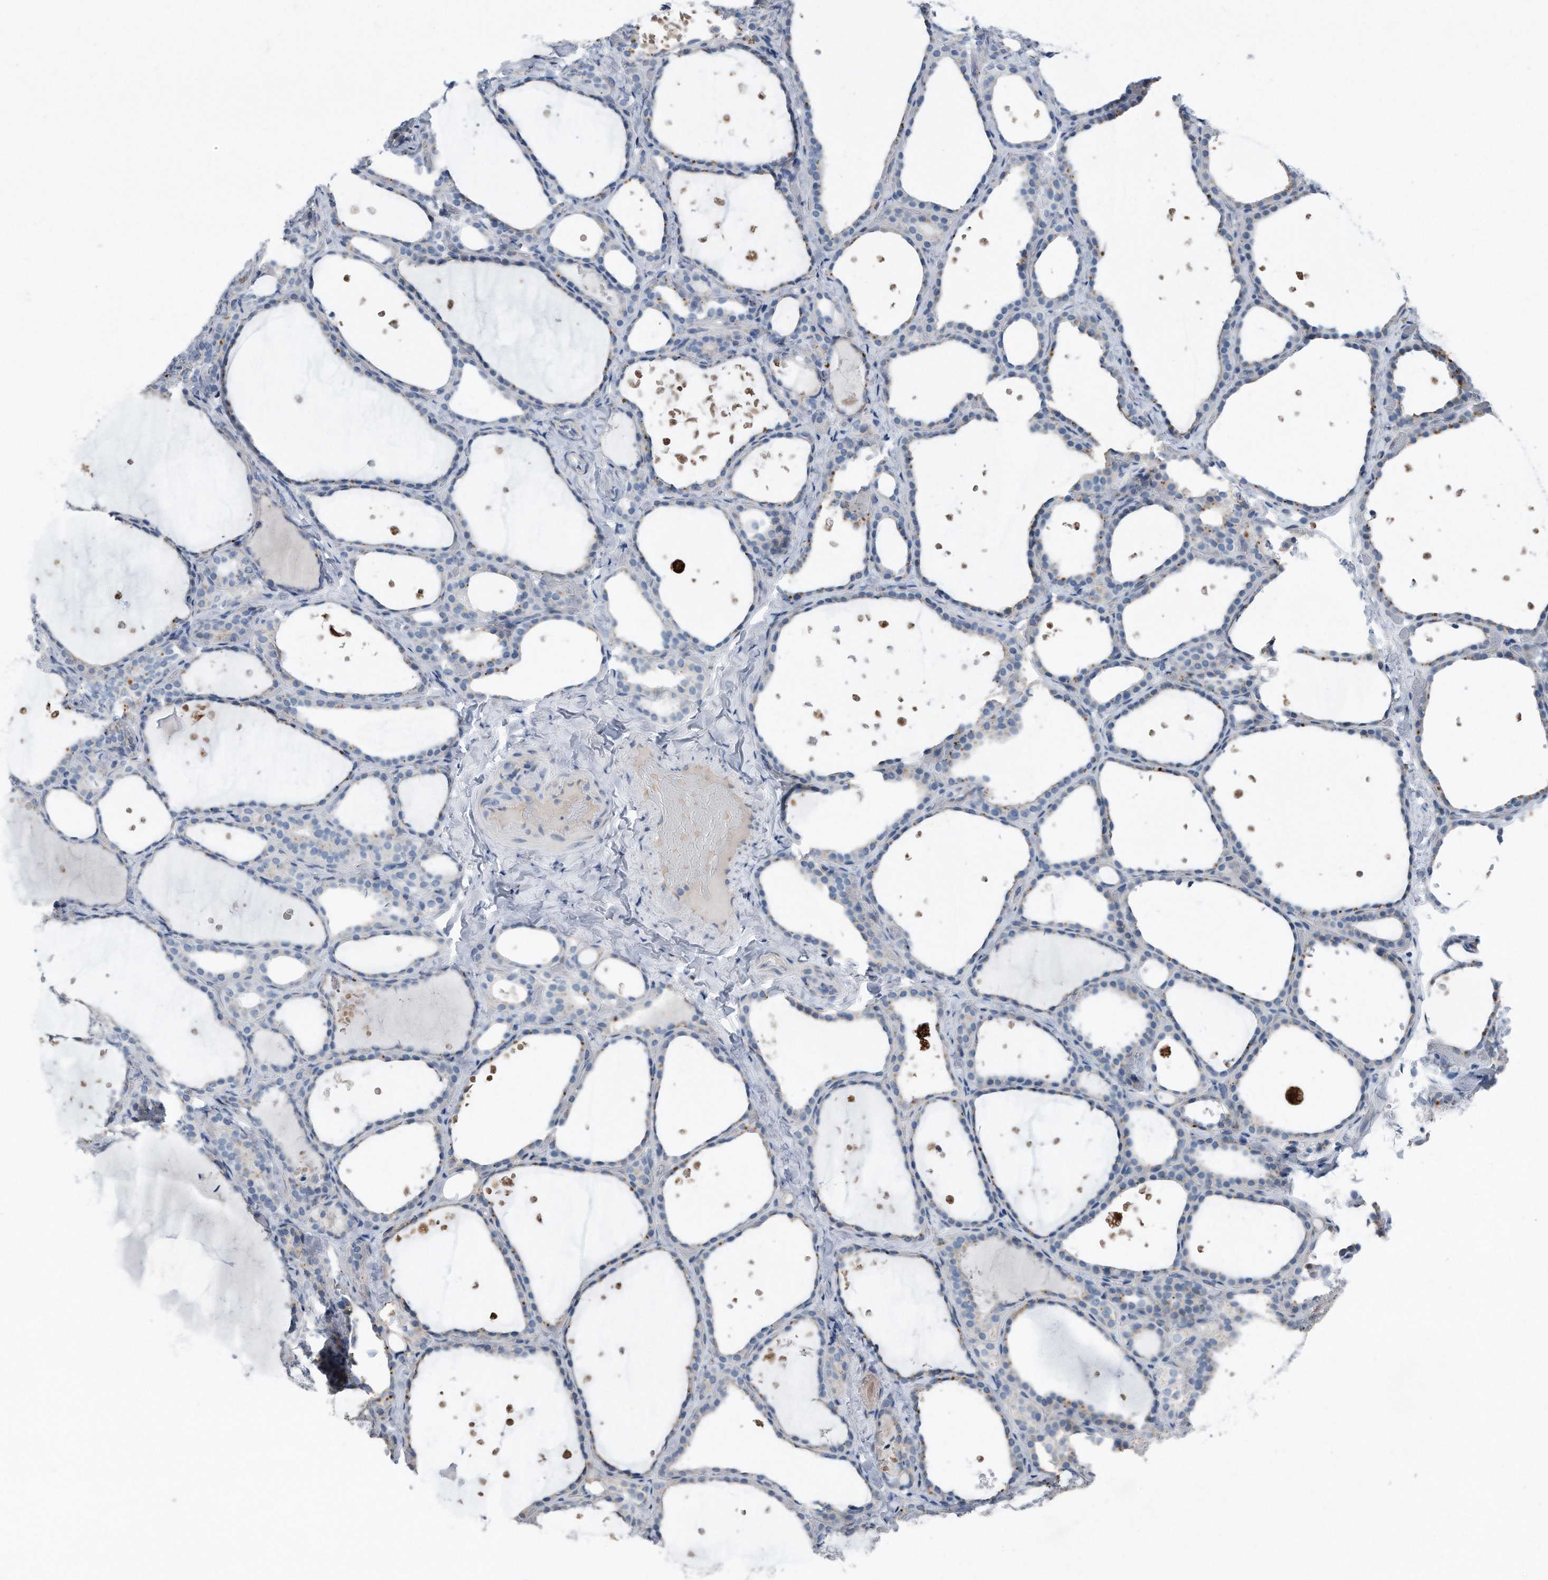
{"staining": {"intensity": "moderate", "quantity": "<25%", "location": "cytoplasmic/membranous"}, "tissue": "thyroid gland", "cell_type": "Glandular cells", "image_type": "normal", "snomed": [{"axis": "morphology", "description": "Normal tissue, NOS"}, {"axis": "topography", "description": "Thyroid gland"}], "caption": "A photomicrograph of human thyroid gland stained for a protein demonstrates moderate cytoplasmic/membranous brown staining in glandular cells. The staining is performed using DAB (3,3'-diaminobenzidine) brown chromogen to label protein expression. The nuclei are counter-stained blue using hematoxylin.", "gene": "ZNF772", "patient": {"sex": "female", "age": 44}}